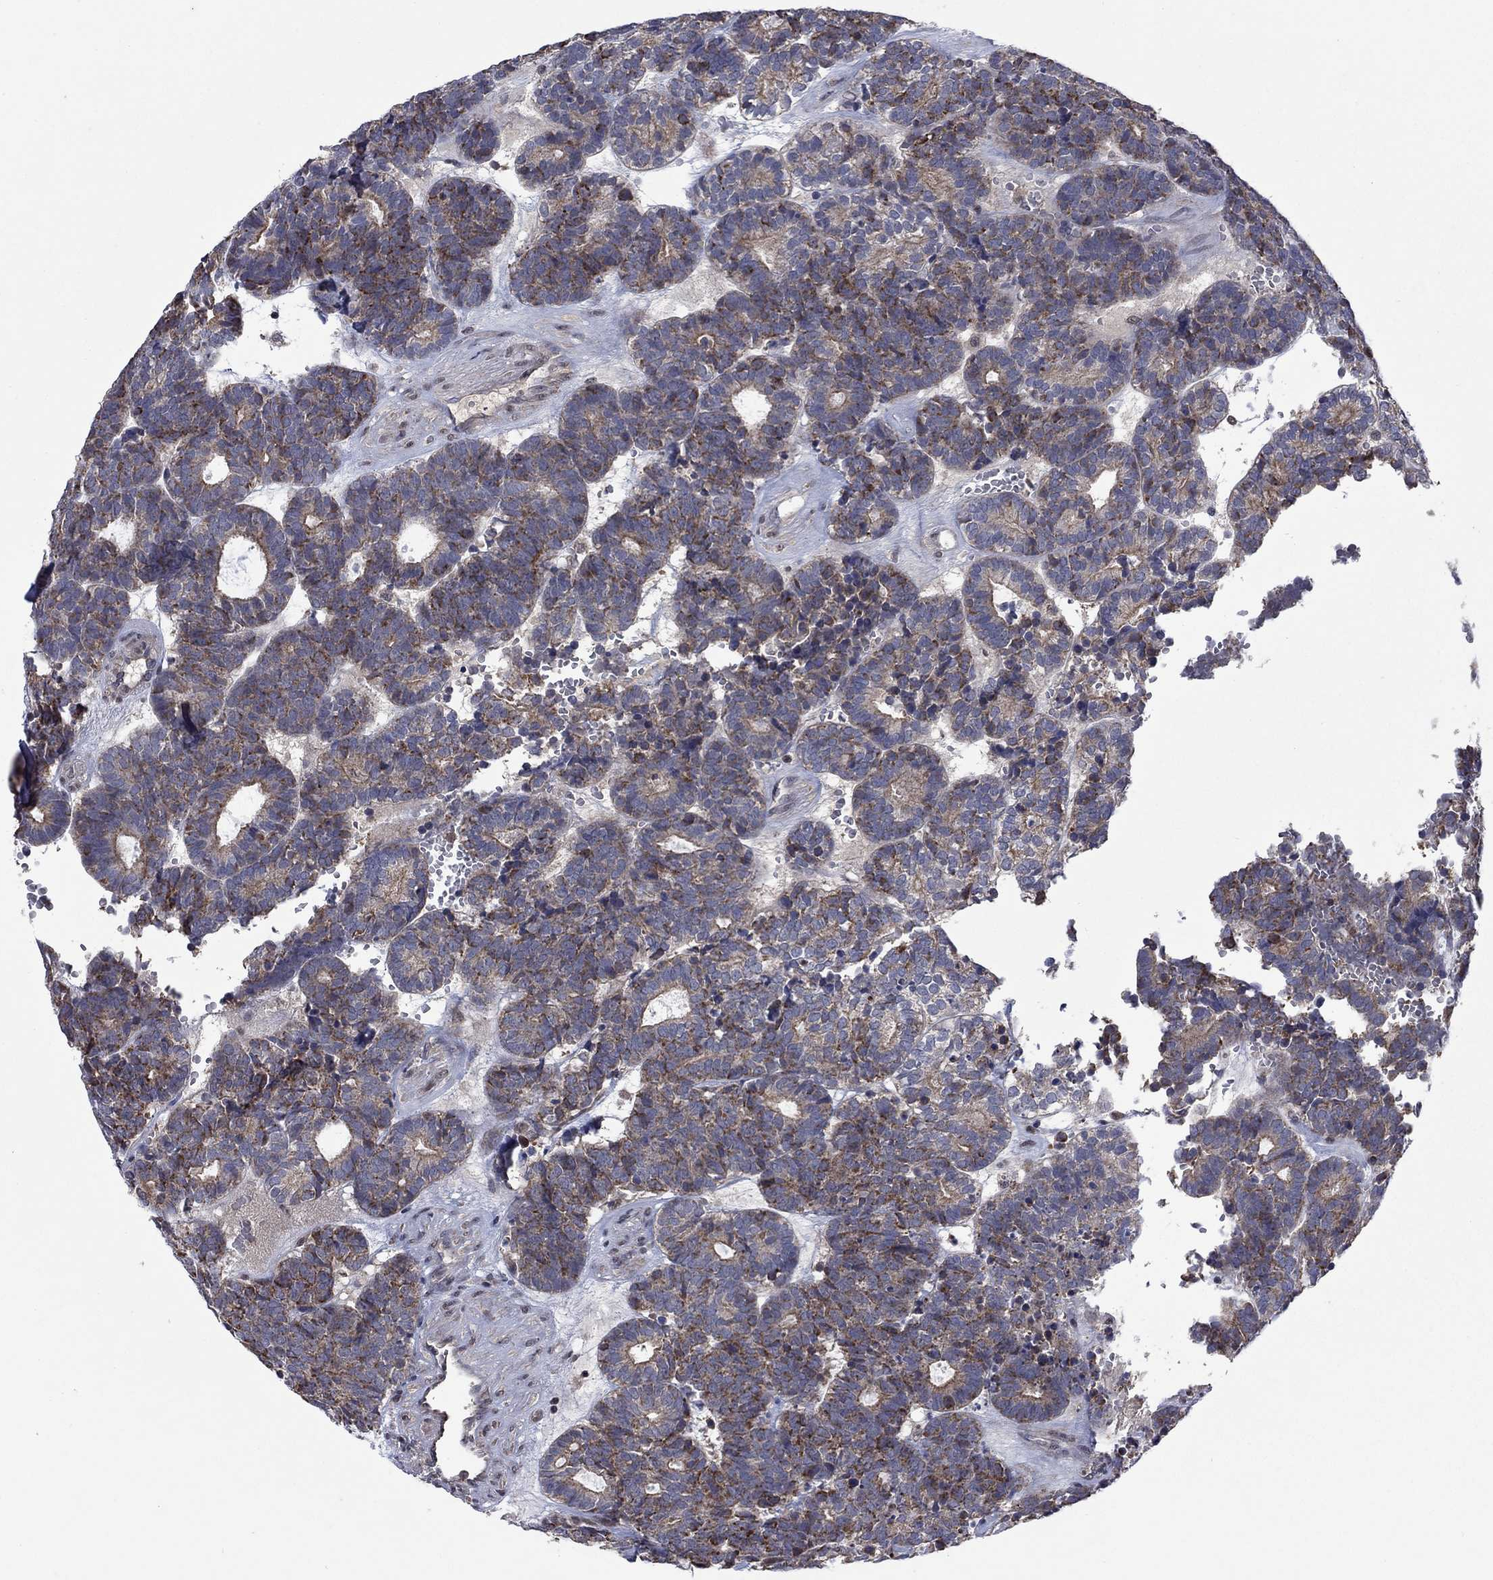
{"staining": {"intensity": "moderate", "quantity": "<25%", "location": "cytoplasmic/membranous"}, "tissue": "head and neck cancer", "cell_type": "Tumor cells", "image_type": "cancer", "snomed": [{"axis": "morphology", "description": "Adenocarcinoma, NOS"}, {"axis": "topography", "description": "Head-Neck"}], "caption": "Immunohistochemical staining of head and neck adenocarcinoma shows moderate cytoplasmic/membranous protein expression in about <25% of tumor cells.", "gene": "IAH1", "patient": {"sex": "female", "age": 81}}